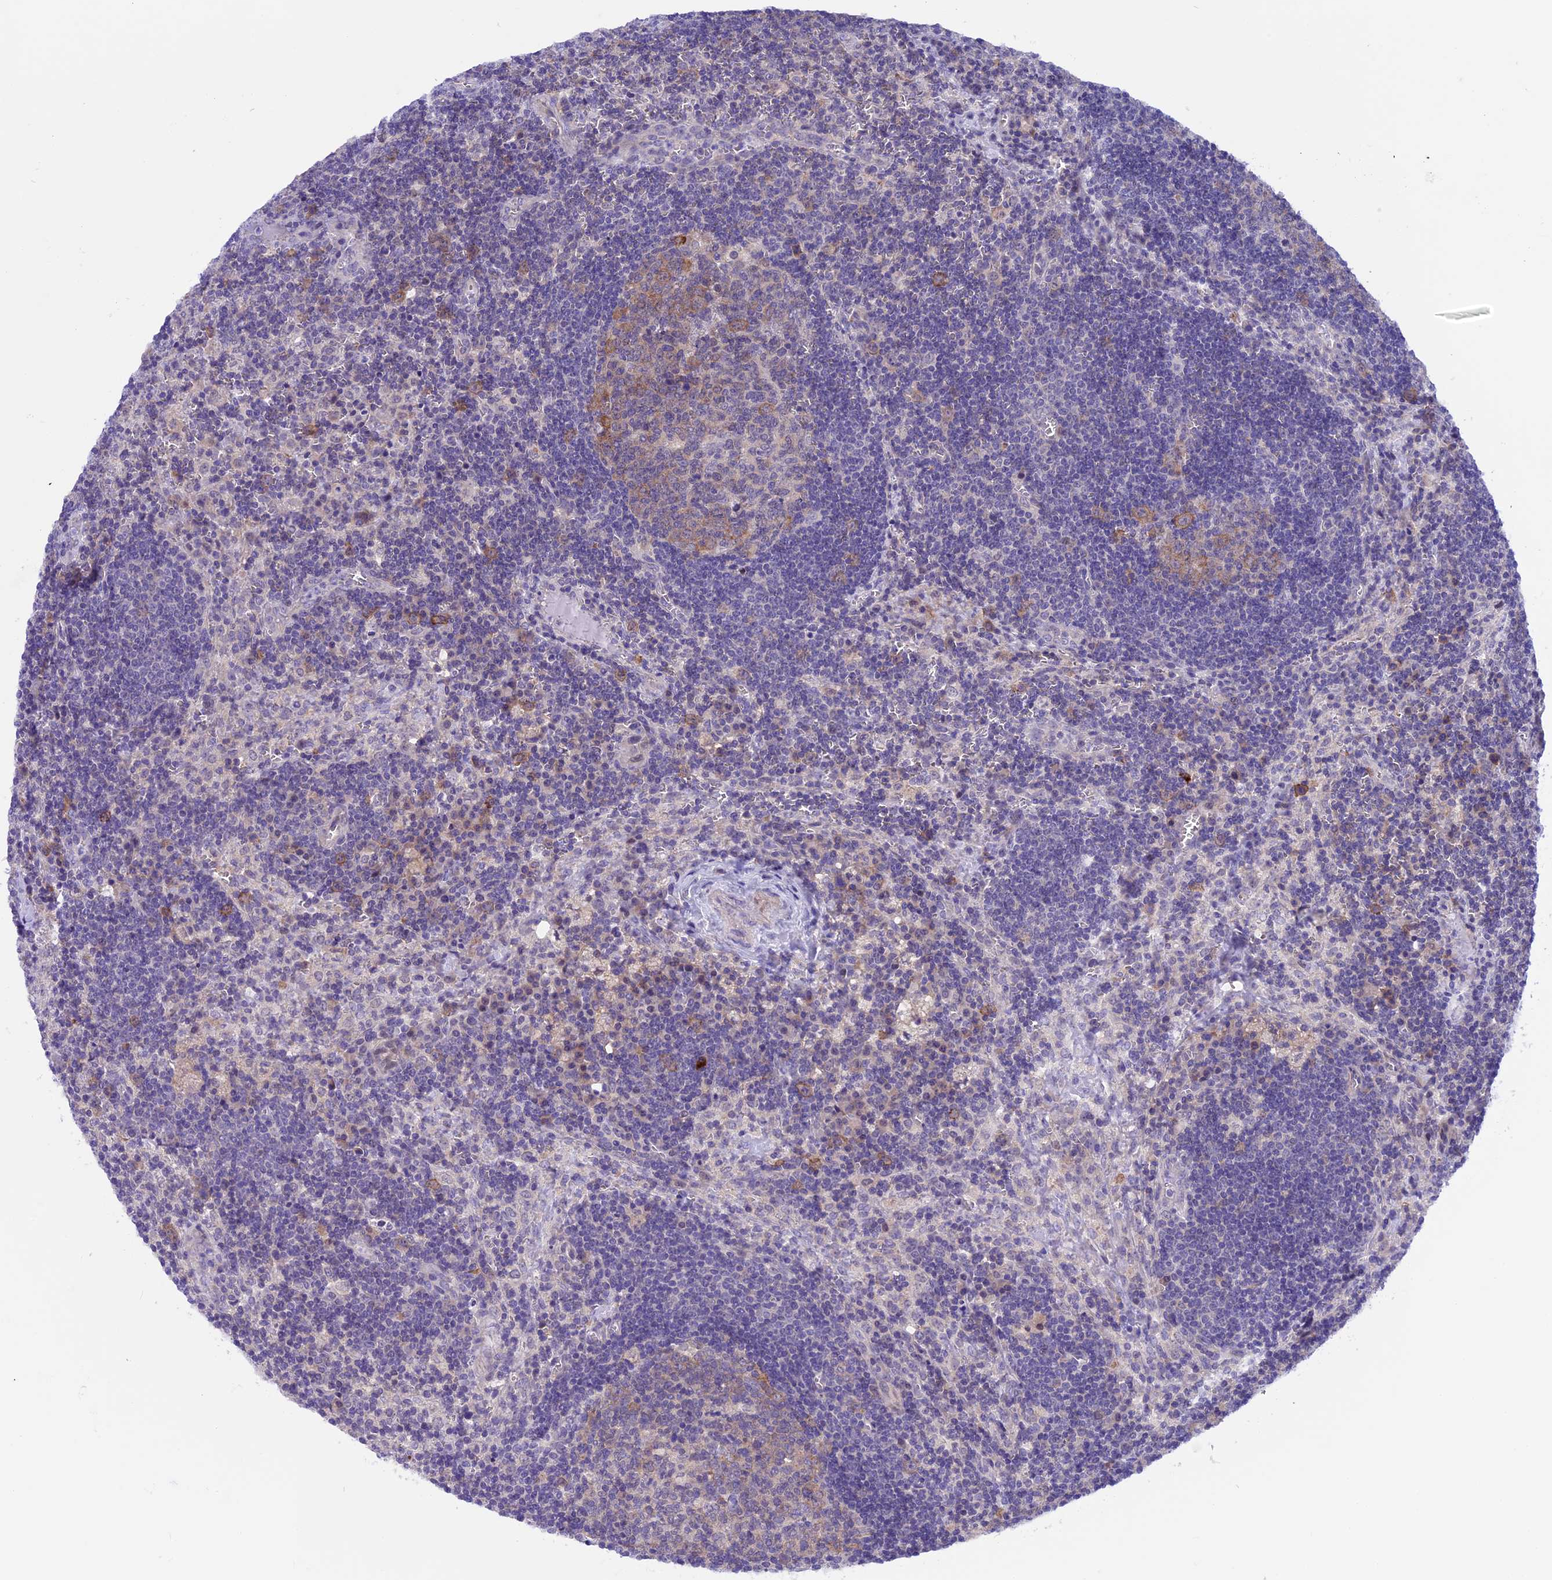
{"staining": {"intensity": "weak", "quantity": "25%-75%", "location": "cytoplasmic/membranous"}, "tissue": "lymph node", "cell_type": "Germinal center cells", "image_type": "normal", "snomed": [{"axis": "morphology", "description": "Normal tissue, NOS"}, {"axis": "topography", "description": "Lymph node"}], "caption": "High-magnification brightfield microscopy of unremarkable lymph node stained with DAB (3,3'-diaminobenzidine) (brown) and counterstained with hematoxylin (blue). germinal center cells exhibit weak cytoplasmic/membranous positivity is appreciated in approximately25%-75% of cells.", "gene": "XKR7", "patient": {"sex": "male", "age": 58}}